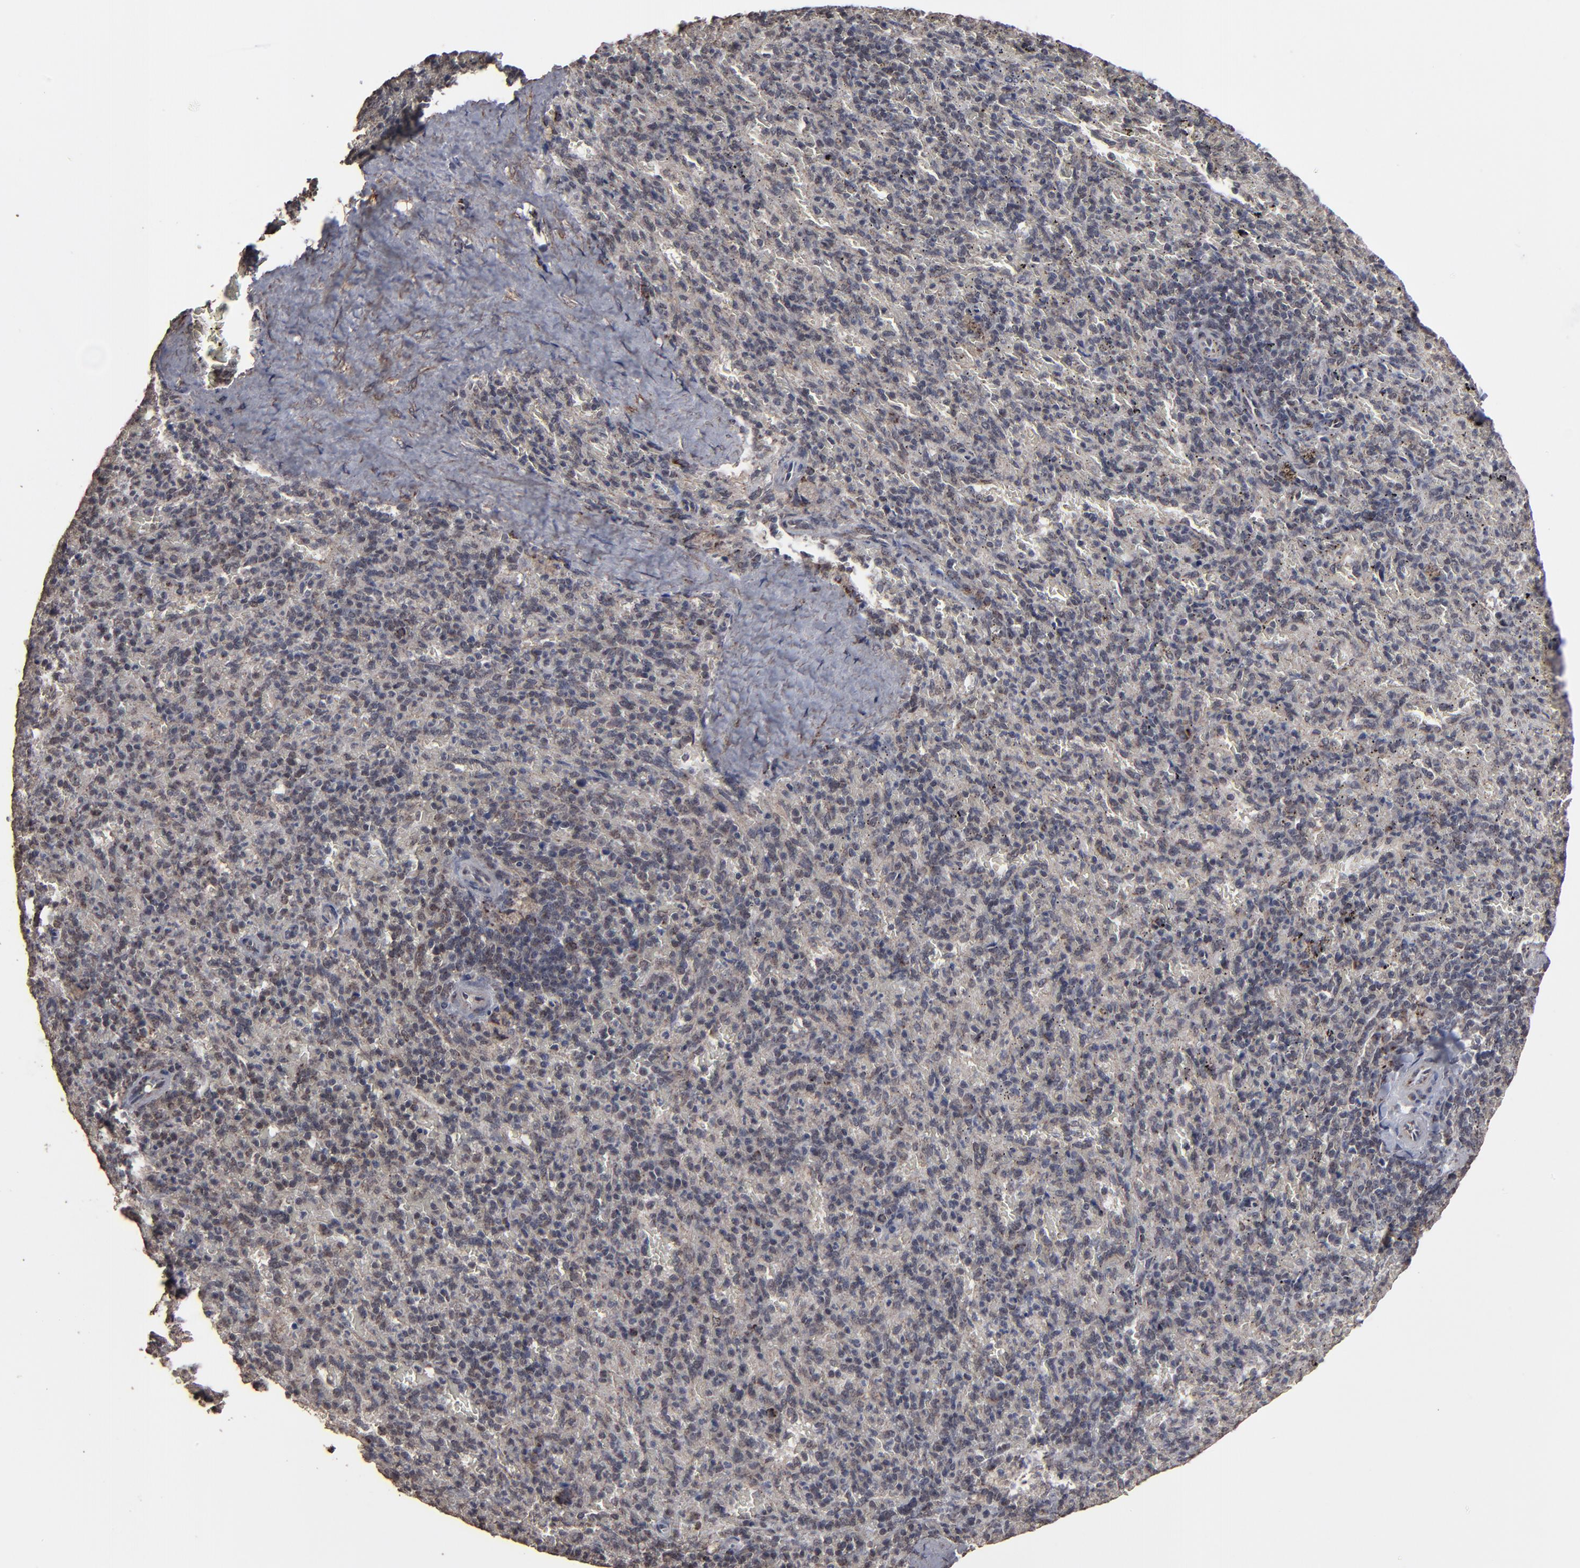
{"staining": {"intensity": "negative", "quantity": "none", "location": "none"}, "tissue": "spleen", "cell_type": "Cells in red pulp", "image_type": "normal", "snomed": [{"axis": "morphology", "description": "Normal tissue, NOS"}, {"axis": "topography", "description": "Spleen"}], "caption": "A high-resolution micrograph shows immunohistochemistry staining of unremarkable spleen, which displays no significant positivity in cells in red pulp.", "gene": "BNIP3", "patient": {"sex": "female", "age": 43}}